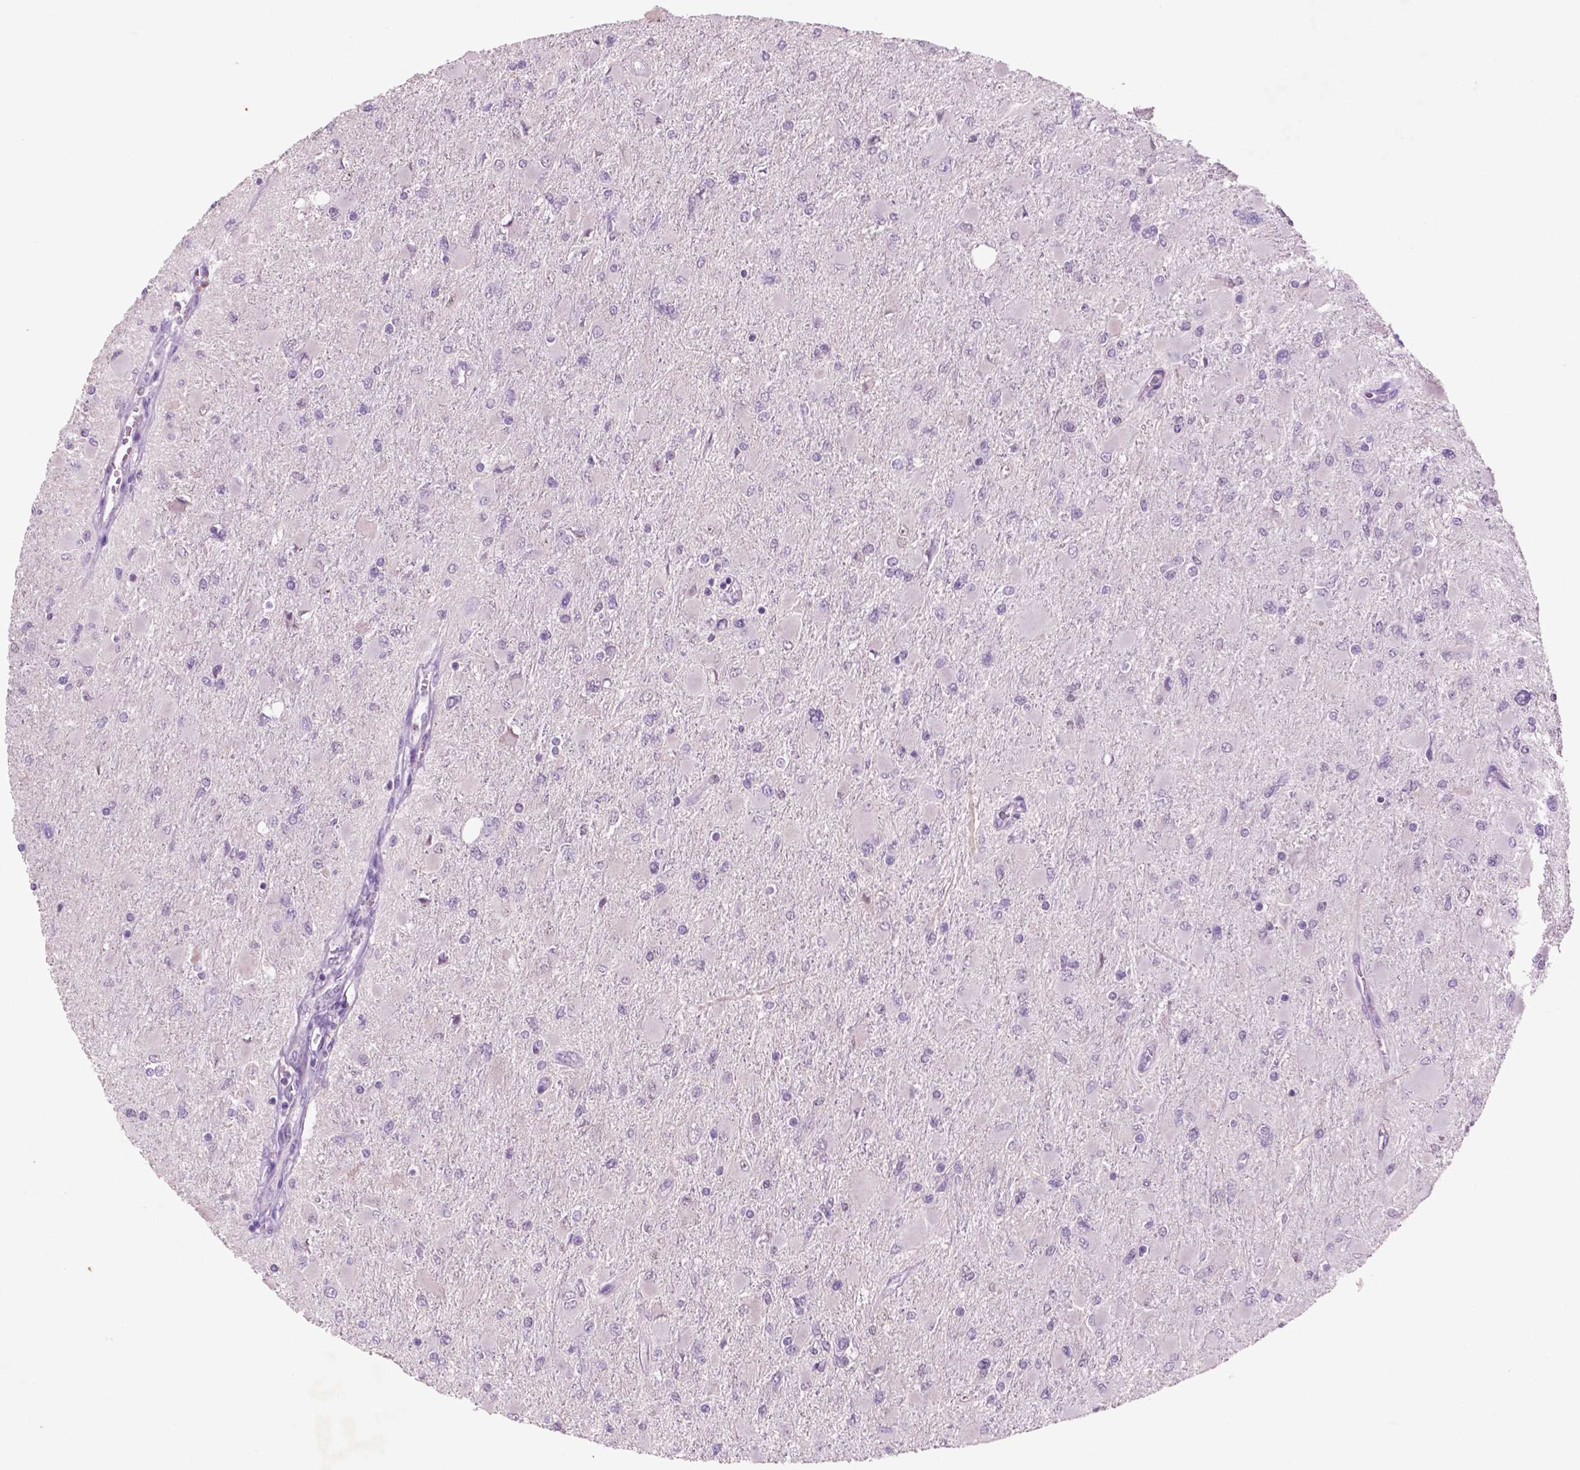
{"staining": {"intensity": "negative", "quantity": "none", "location": "none"}, "tissue": "glioma", "cell_type": "Tumor cells", "image_type": "cancer", "snomed": [{"axis": "morphology", "description": "Glioma, malignant, High grade"}, {"axis": "topography", "description": "Cerebral cortex"}], "caption": "The micrograph exhibits no significant expression in tumor cells of malignant glioma (high-grade).", "gene": "CTR9", "patient": {"sex": "female", "age": 36}}